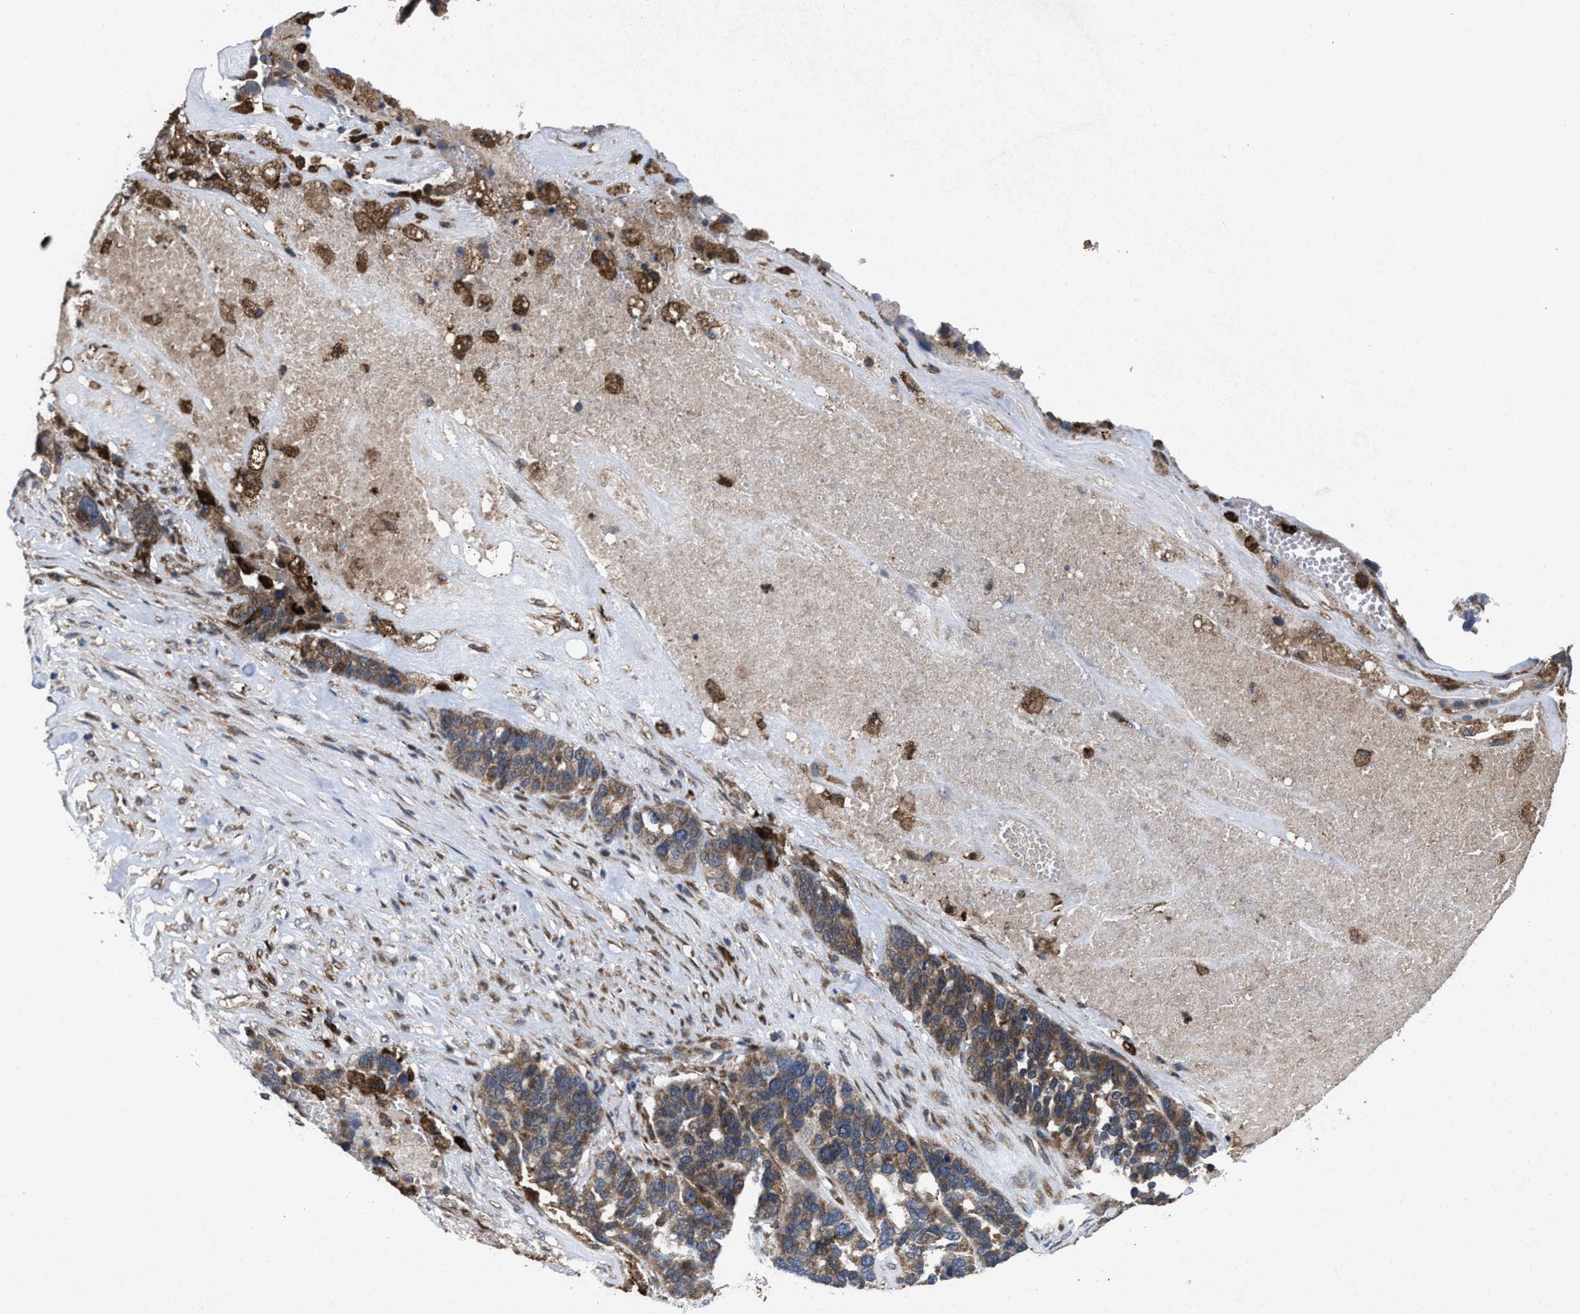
{"staining": {"intensity": "moderate", "quantity": ">75%", "location": "cytoplasmic/membranous"}, "tissue": "ovarian cancer", "cell_type": "Tumor cells", "image_type": "cancer", "snomed": [{"axis": "morphology", "description": "Cystadenocarcinoma, serous, NOS"}, {"axis": "topography", "description": "Ovary"}], "caption": "IHC of ovarian cancer displays medium levels of moderate cytoplasmic/membranous positivity in about >75% of tumor cells. (Stains: DAB in brown, nuclei in blue, Microscopy: brightfield microscopy at high magnification).", "gene": "MSI2", "patient": {"sex": "female", "age": 59}}